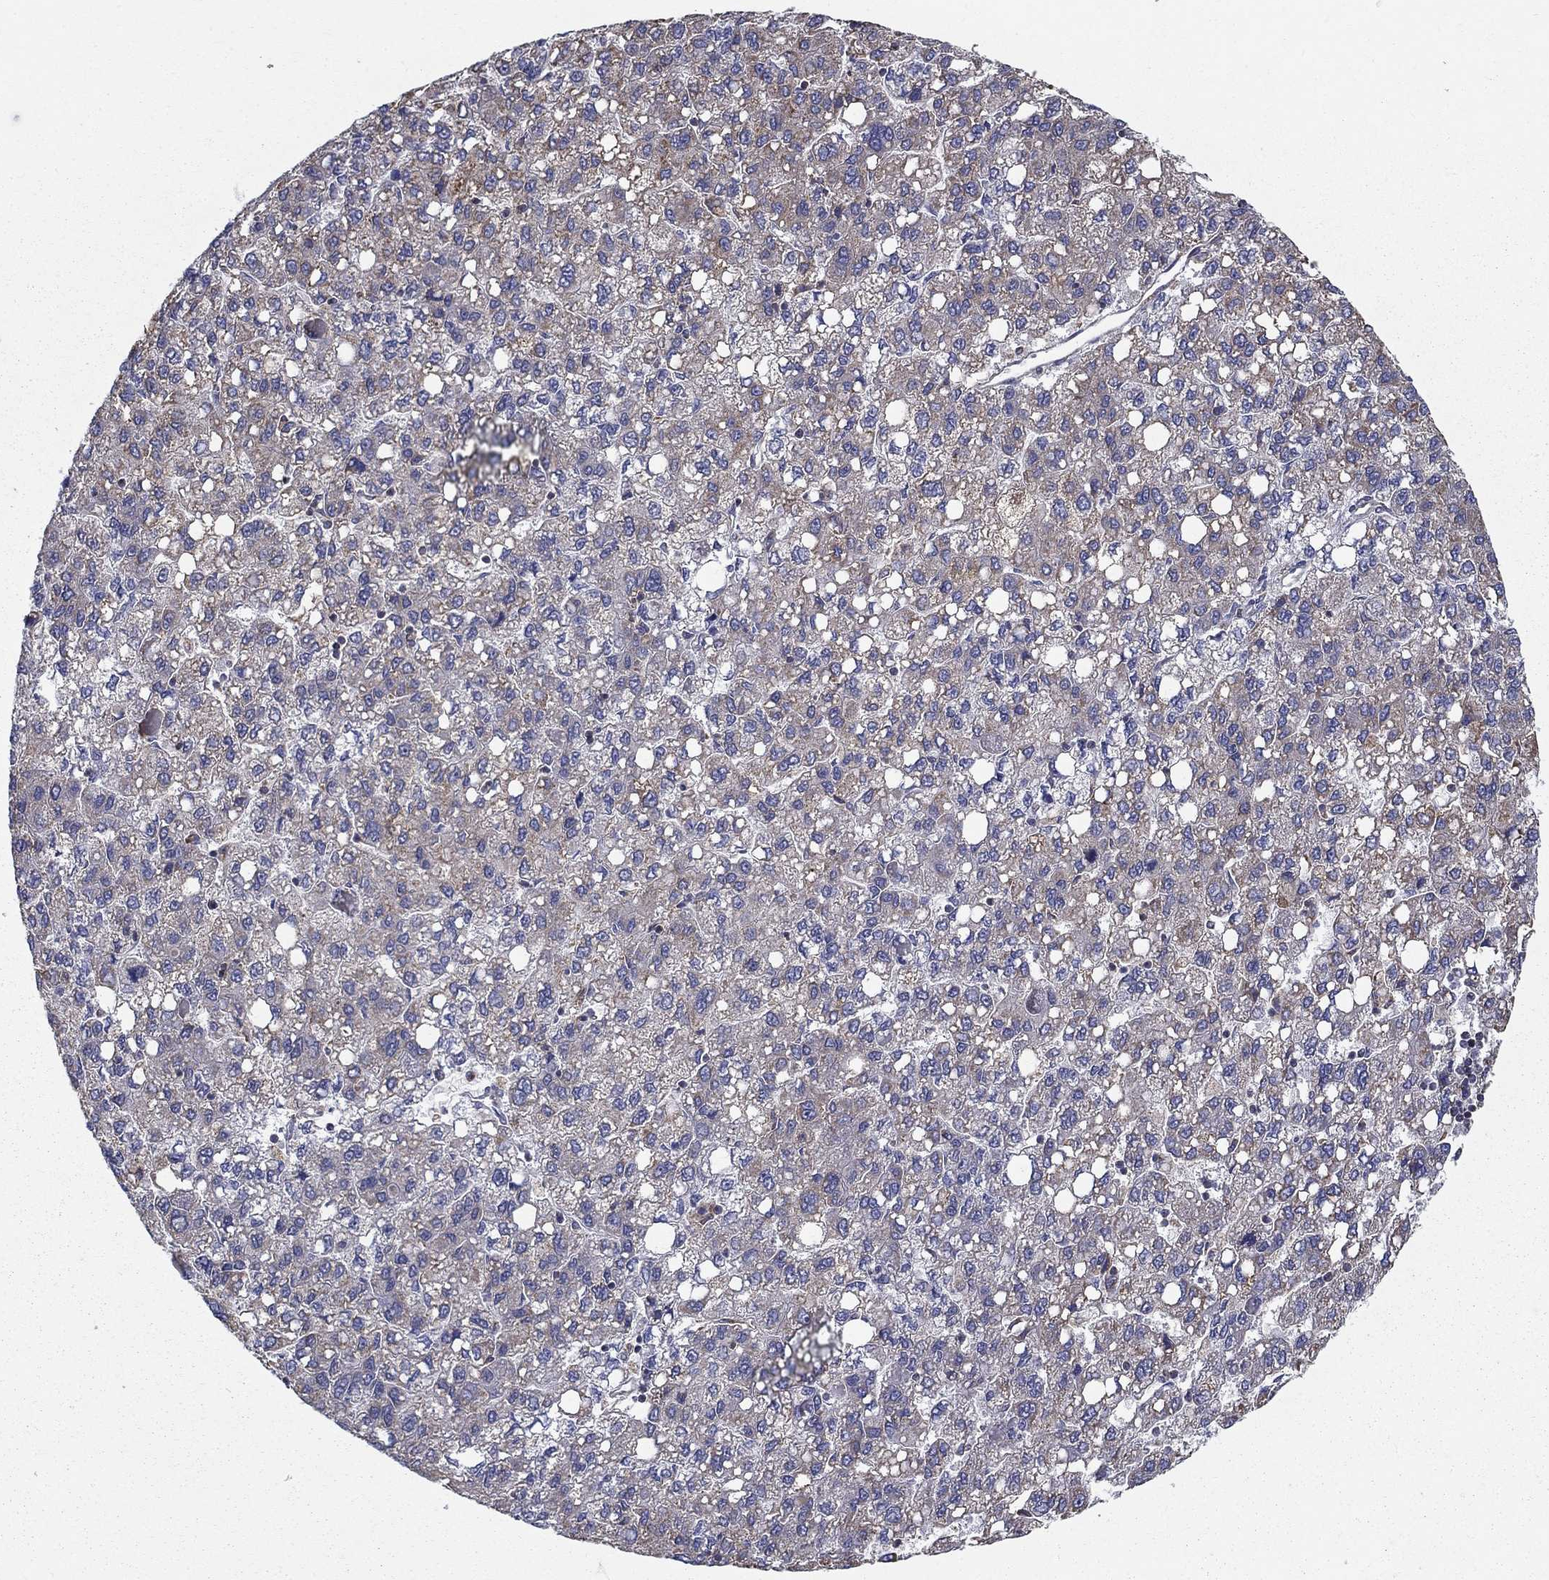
{"staining": {"intensity": "weak", "quantity": "<25%", "location": "cytoplasmic/membranous"}, "tissue": "liver cancer", "cell_type": "Tumor cells", "image_type": "cancer", "snomed": [{"axis": "morphology", "description": "Carcinoma, Hepatocellular, NOS"}, {"axis": "topography", "description": "Liver"}], "caption": "Tumor cells are negative for protein expression in human liver cancer (hepatocellular carcinoma).", "gene": "NME5", "patient": {"sex": "female", "age": 82}}